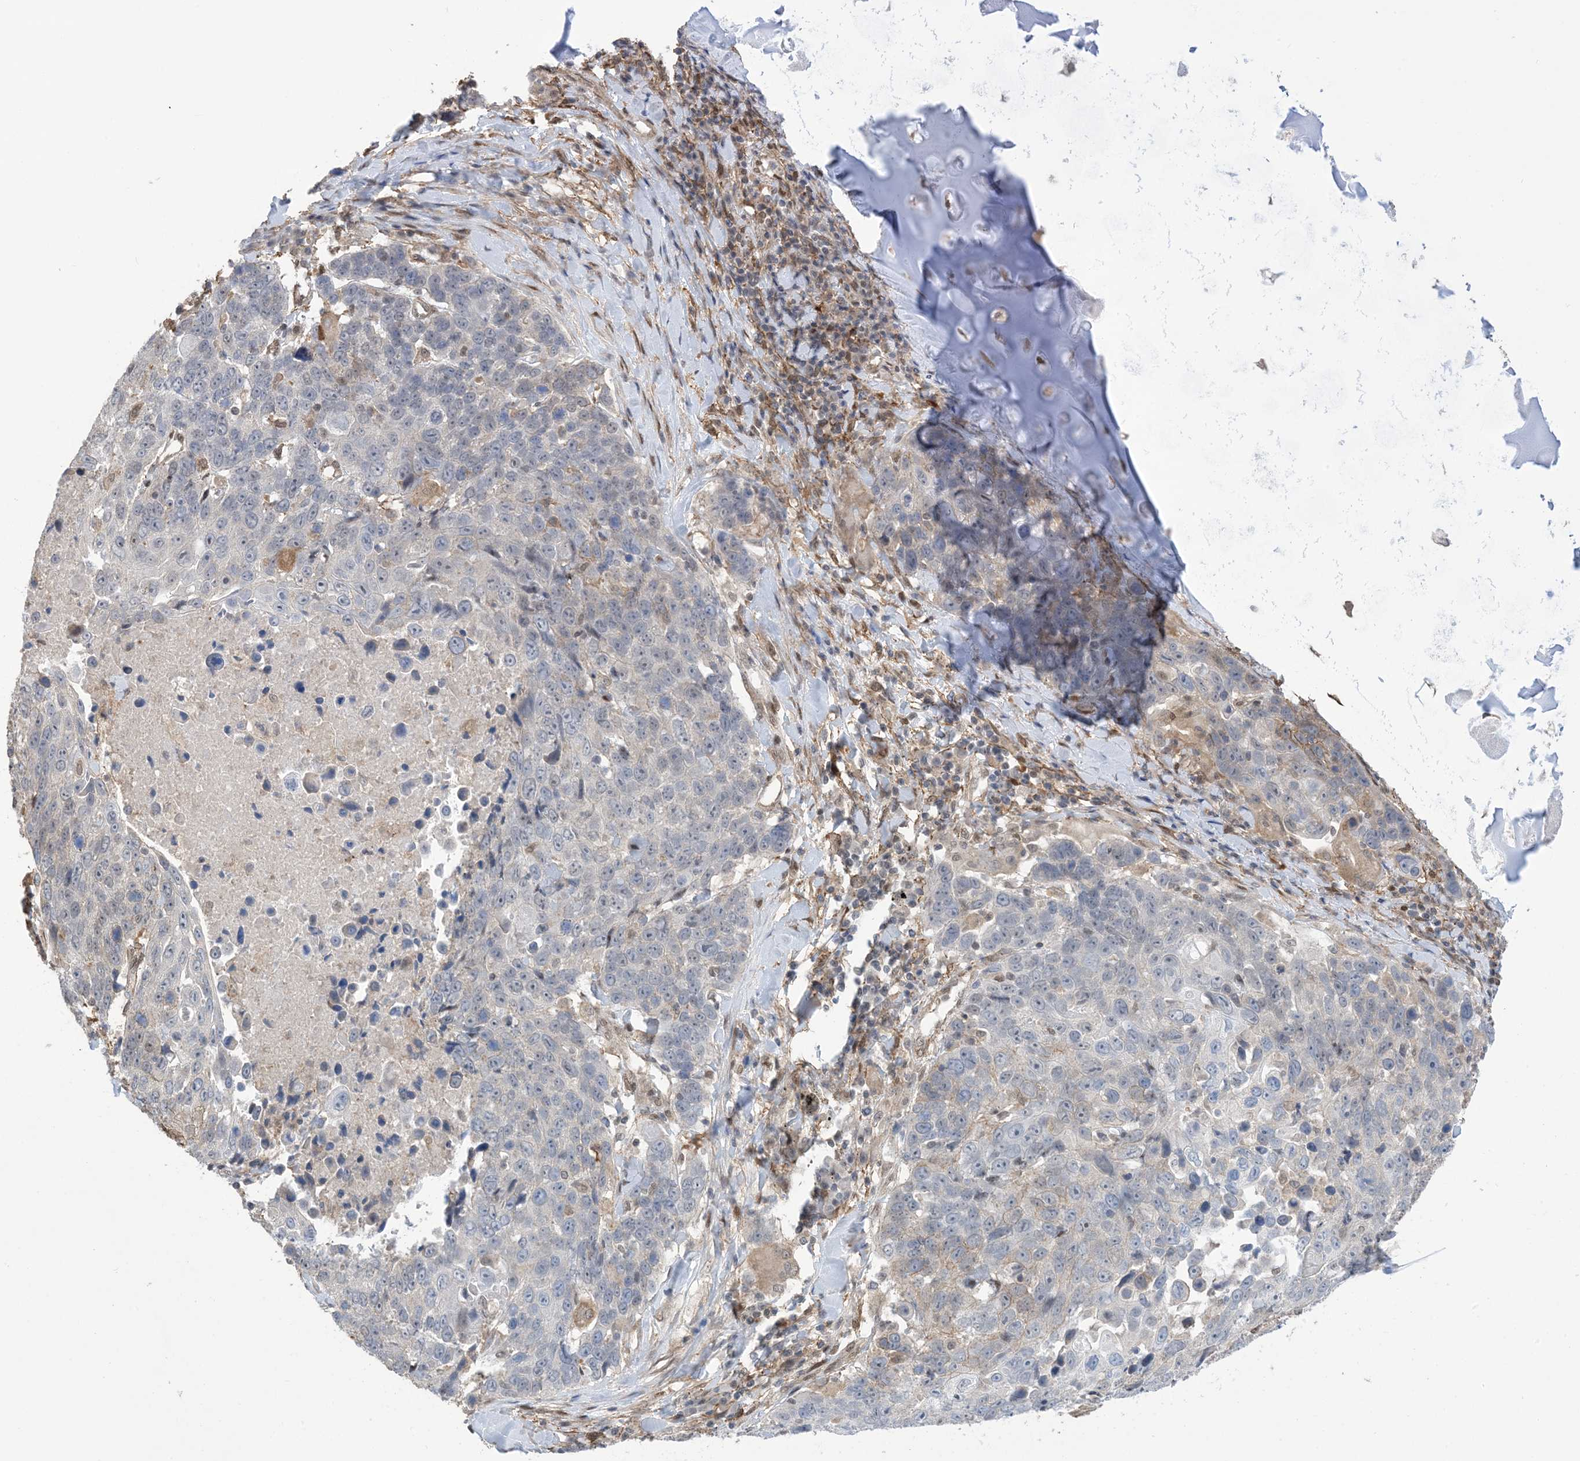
{"staining": {"intensity": "moderate", "quantity": "<25%", "location": "cytoplasmic/membranous"}, "tissue": "lung cancer", "cell_type": "Tumor cells", "image_type": "cancer", "snomed": [{"axis": "morphology", "description": "Squamous cell carcinoma, NOS"}, {"axis": "topography", "description": "Lung"}], "caption": "A photomicrograph of human lung squamous cell carcinoma stained for a protein reveals moderate cytoplasmic/membranous brown staining in tumor cells. Using DAB (3,3'-diaminobenzidine) (brown) and hematoxylin (blue) stains, captured at high magnification using brightfield microscopy.", "gene": "ZNF8", "patient": {"sex": "male", "age": 66}}